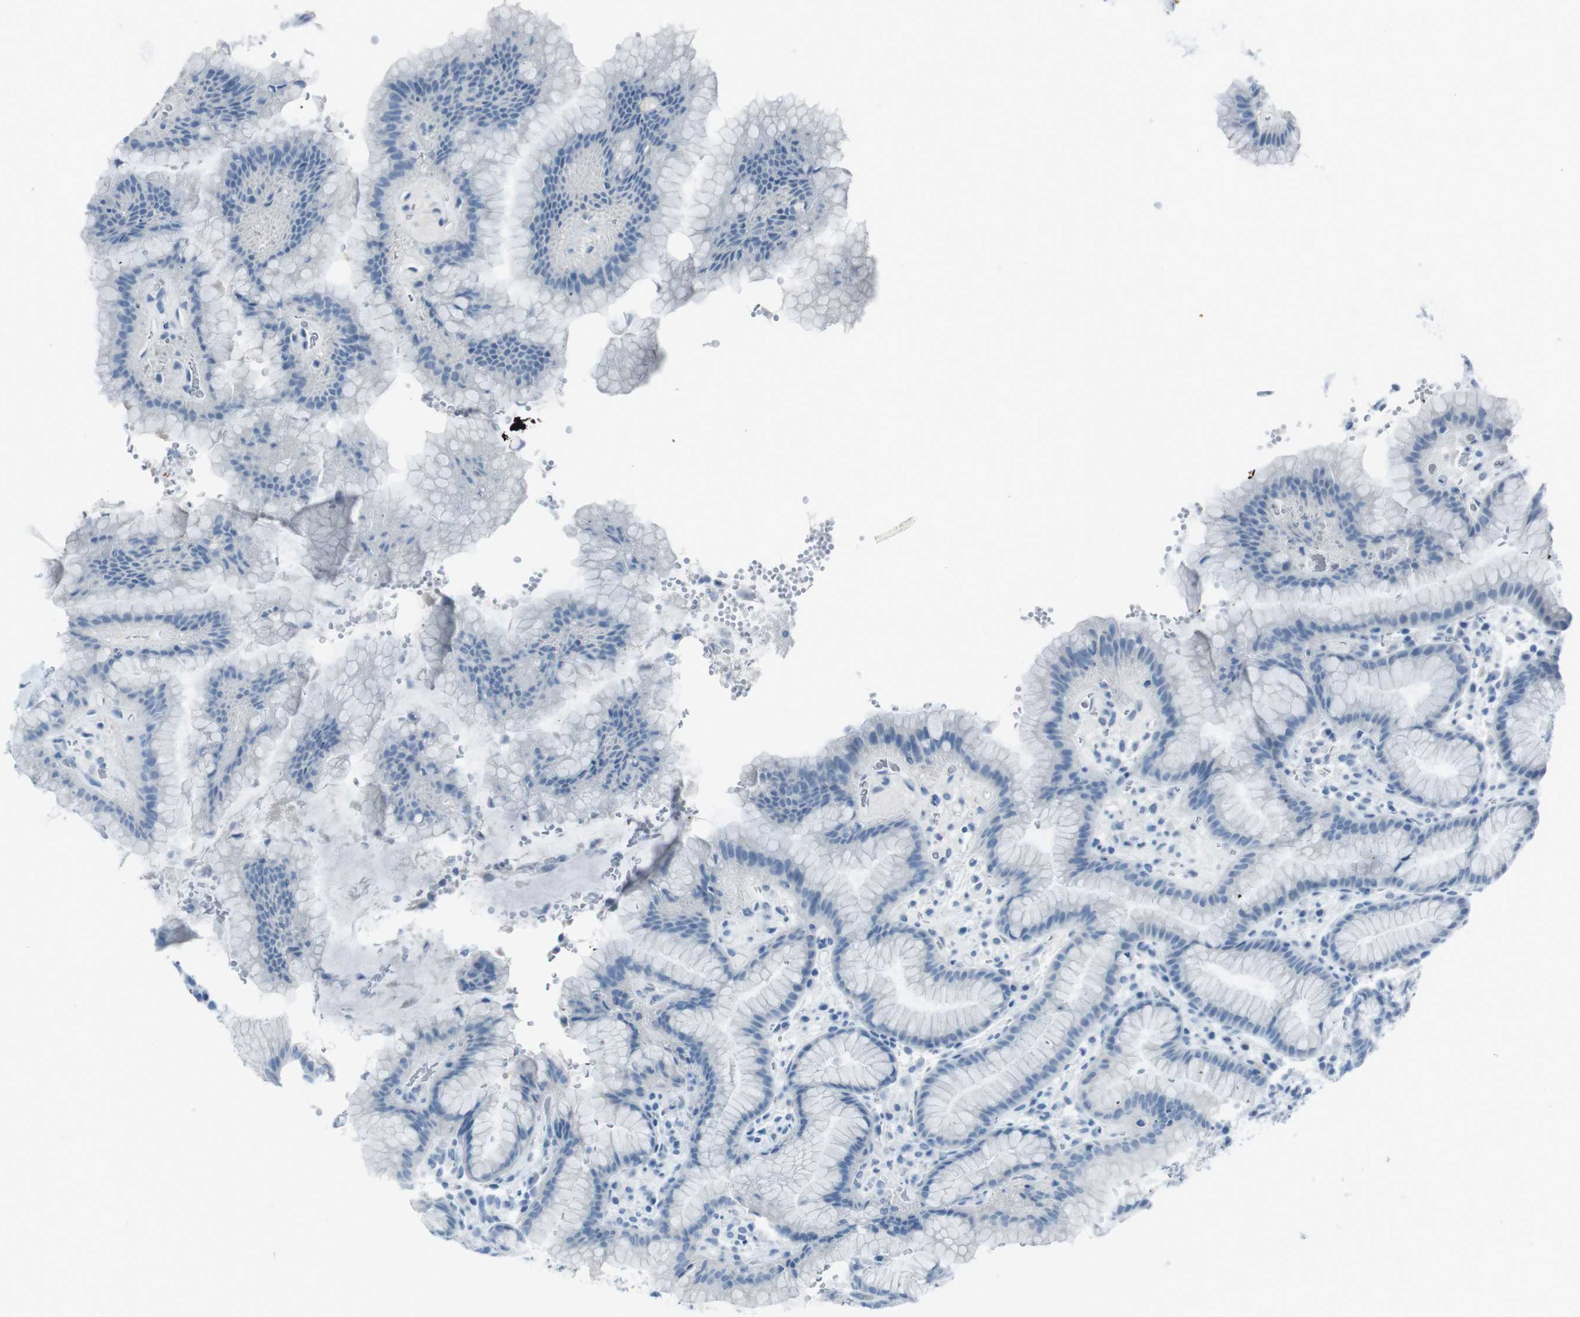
{"staining": {"intensity": "negative", "quantity": "none", "location": "none"}, "tissue": "stomach", "cell_type": "Glandular cells", "image_type": "normal", "snomed": [{"axis": "morphology", "description": "Normal tissue, NOS"}, {"axis": "topography", "description": "Stomach, lower"}], "caption": "Immunohistochemistry (IHC) of benign human stomach displays no expression in glandular cells.", "gene": "TMEM207", "patient": {"sex": "male", "age": 52}}